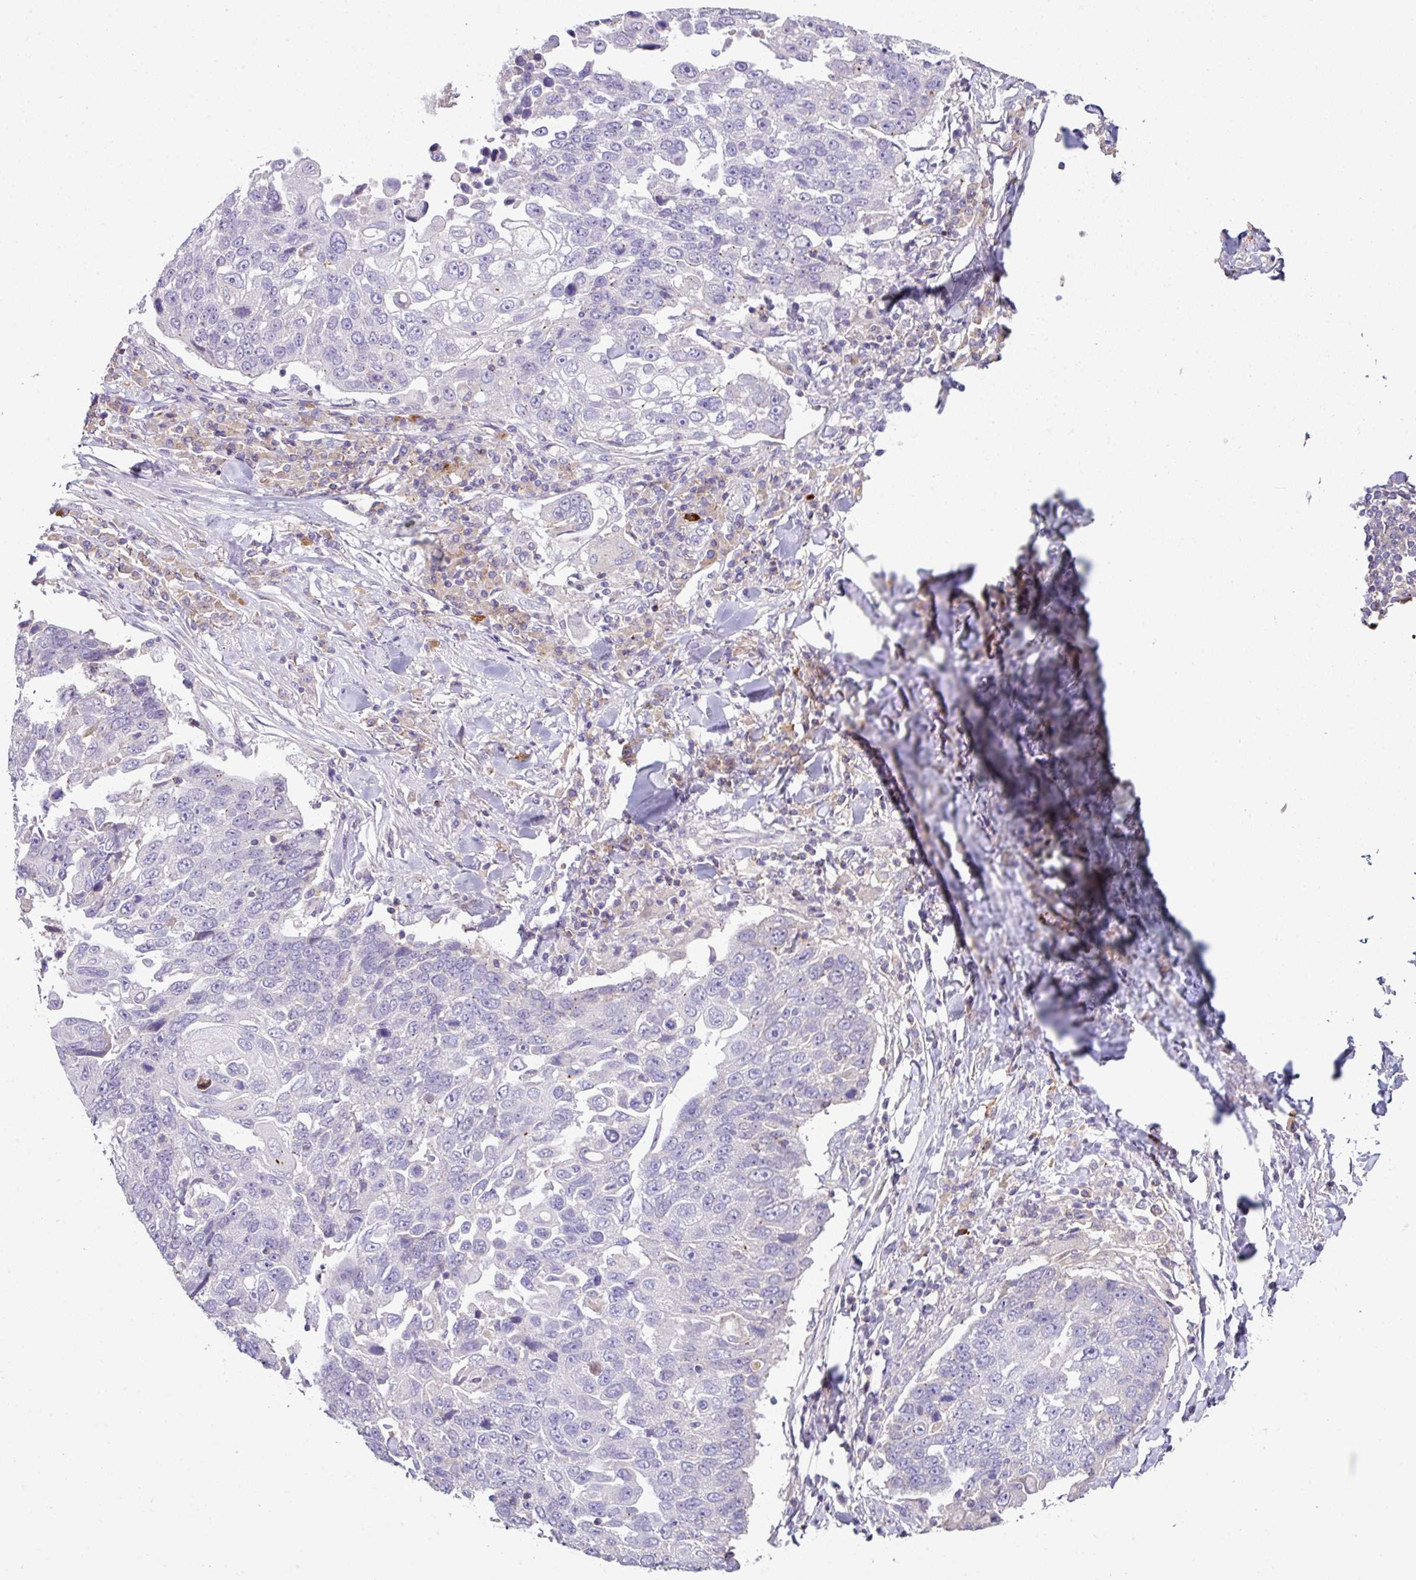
{"staining": {"intensity": "negative", "quantity": "none", "location": "none"}, "tissue": "lung cancer", "cell_type": "Tumor cells", "image_type": "cancer", "snomed": [{"axis": "morphology", "description": "Squamous cell carcinoma, NOS"}, {"axis": "topography", "description": "Lung"}], "caption": "High magnification brightfield microscopy of lung cancer (squamous cell carcinoma) stained with DAB (3,3'-diaminobenzidine) (brown) and counterstained with hematoxylin (blue): tumor cells show no significant positivity.", "gene": "SLAMF6", "patient": {"sex": "male", "age": 66}}